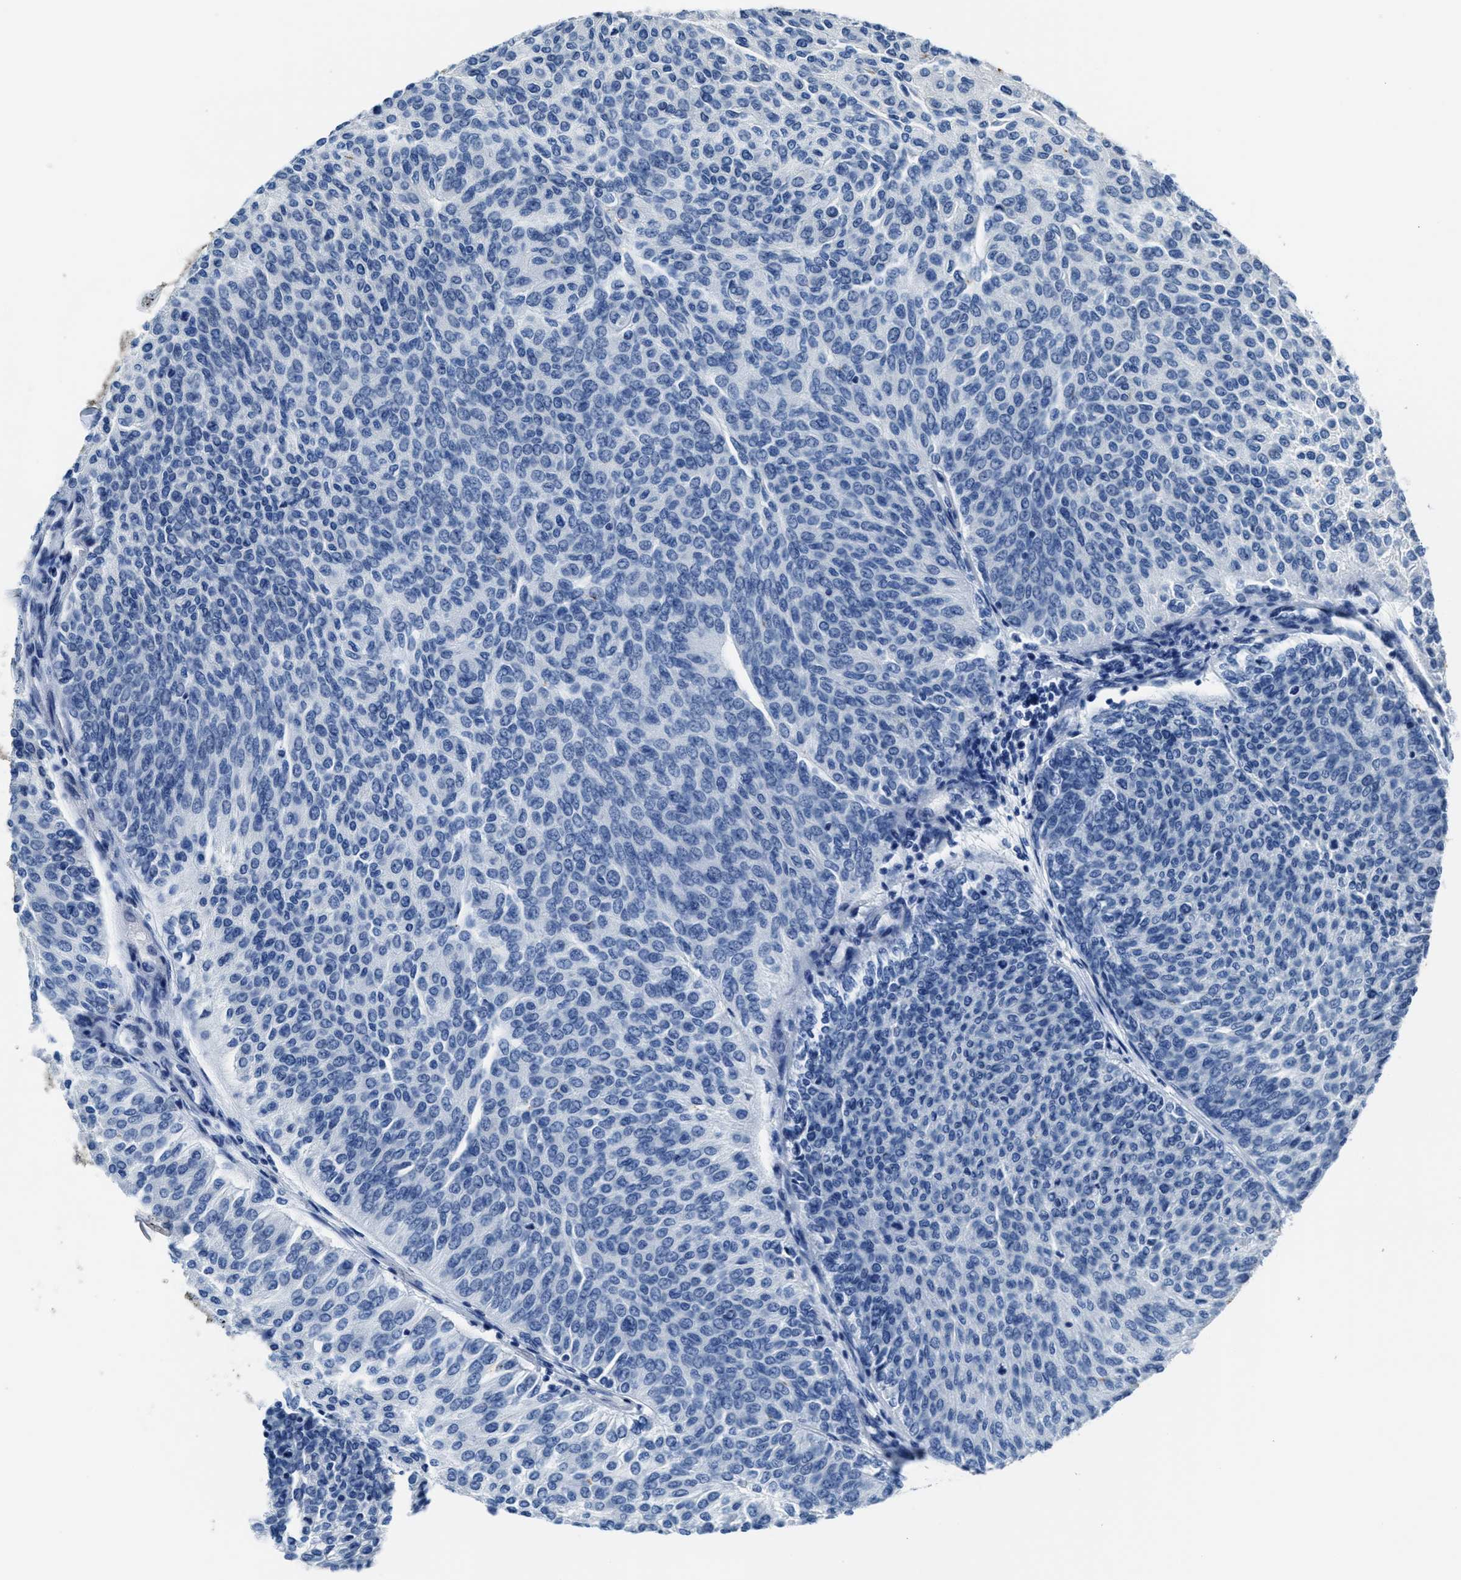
{"staining": {"intensity": "negative", "quantity": "none", "location": "none"}, "tissue": "urothelial cancer", "cell_type": "Tumor cells", "image_type": "cancer", "snomed": [{"axis": "morphology", "description": "Urothelial carcinoma, Low grade"}, {"axis": "topography", "description": "Urinary bladder"}], "caption": "DAB immunohistochemical staining of human low-grade urothelial carcinoma displays no significant expression in tumor cells. (DAB immunohistochemistry with hematoxylin counter stain).", "gene": "ASZ1", "patient": {"sex": "female", "age": 79}}